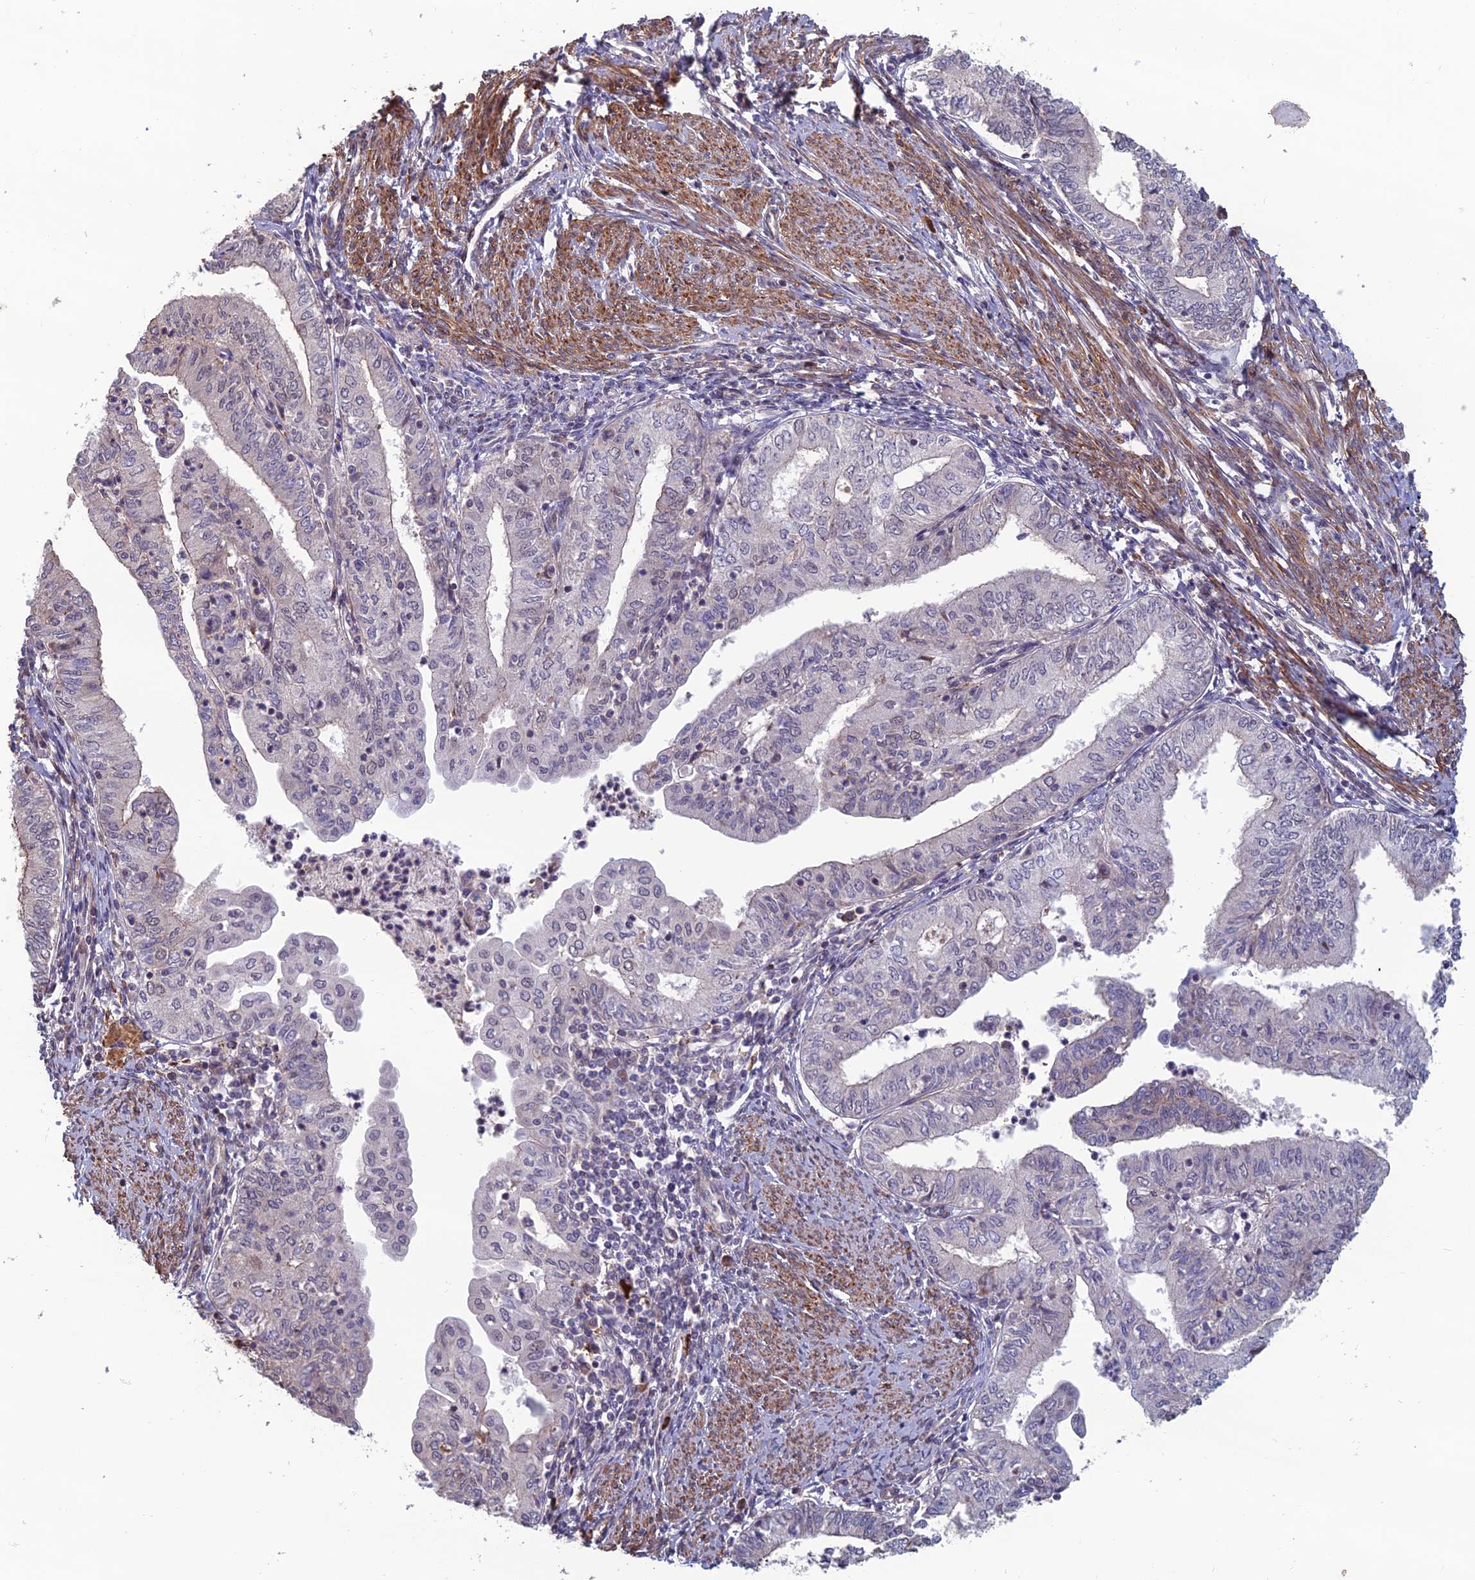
{"staining": {"intensity": "negative", "quantity": "none", "location": "none"}, "tissue": "endometrial cancer", "cell_type": "Tumor cells", "image_type": "cancer", "snomed": [{"axis": "morphology", "description": "Adenocarcinoma, NOS"}, {"axis": "topography", "description": "Endometrium"}], "caption": "DAB (3,3'-diaminobenzidine) immunohistochemical staining of human adenocarcinoma (endometrial) shows no significant positivity in tumor cells.", "gene": "CCDC183", "patient": {"sex": "female", "age": 66}}